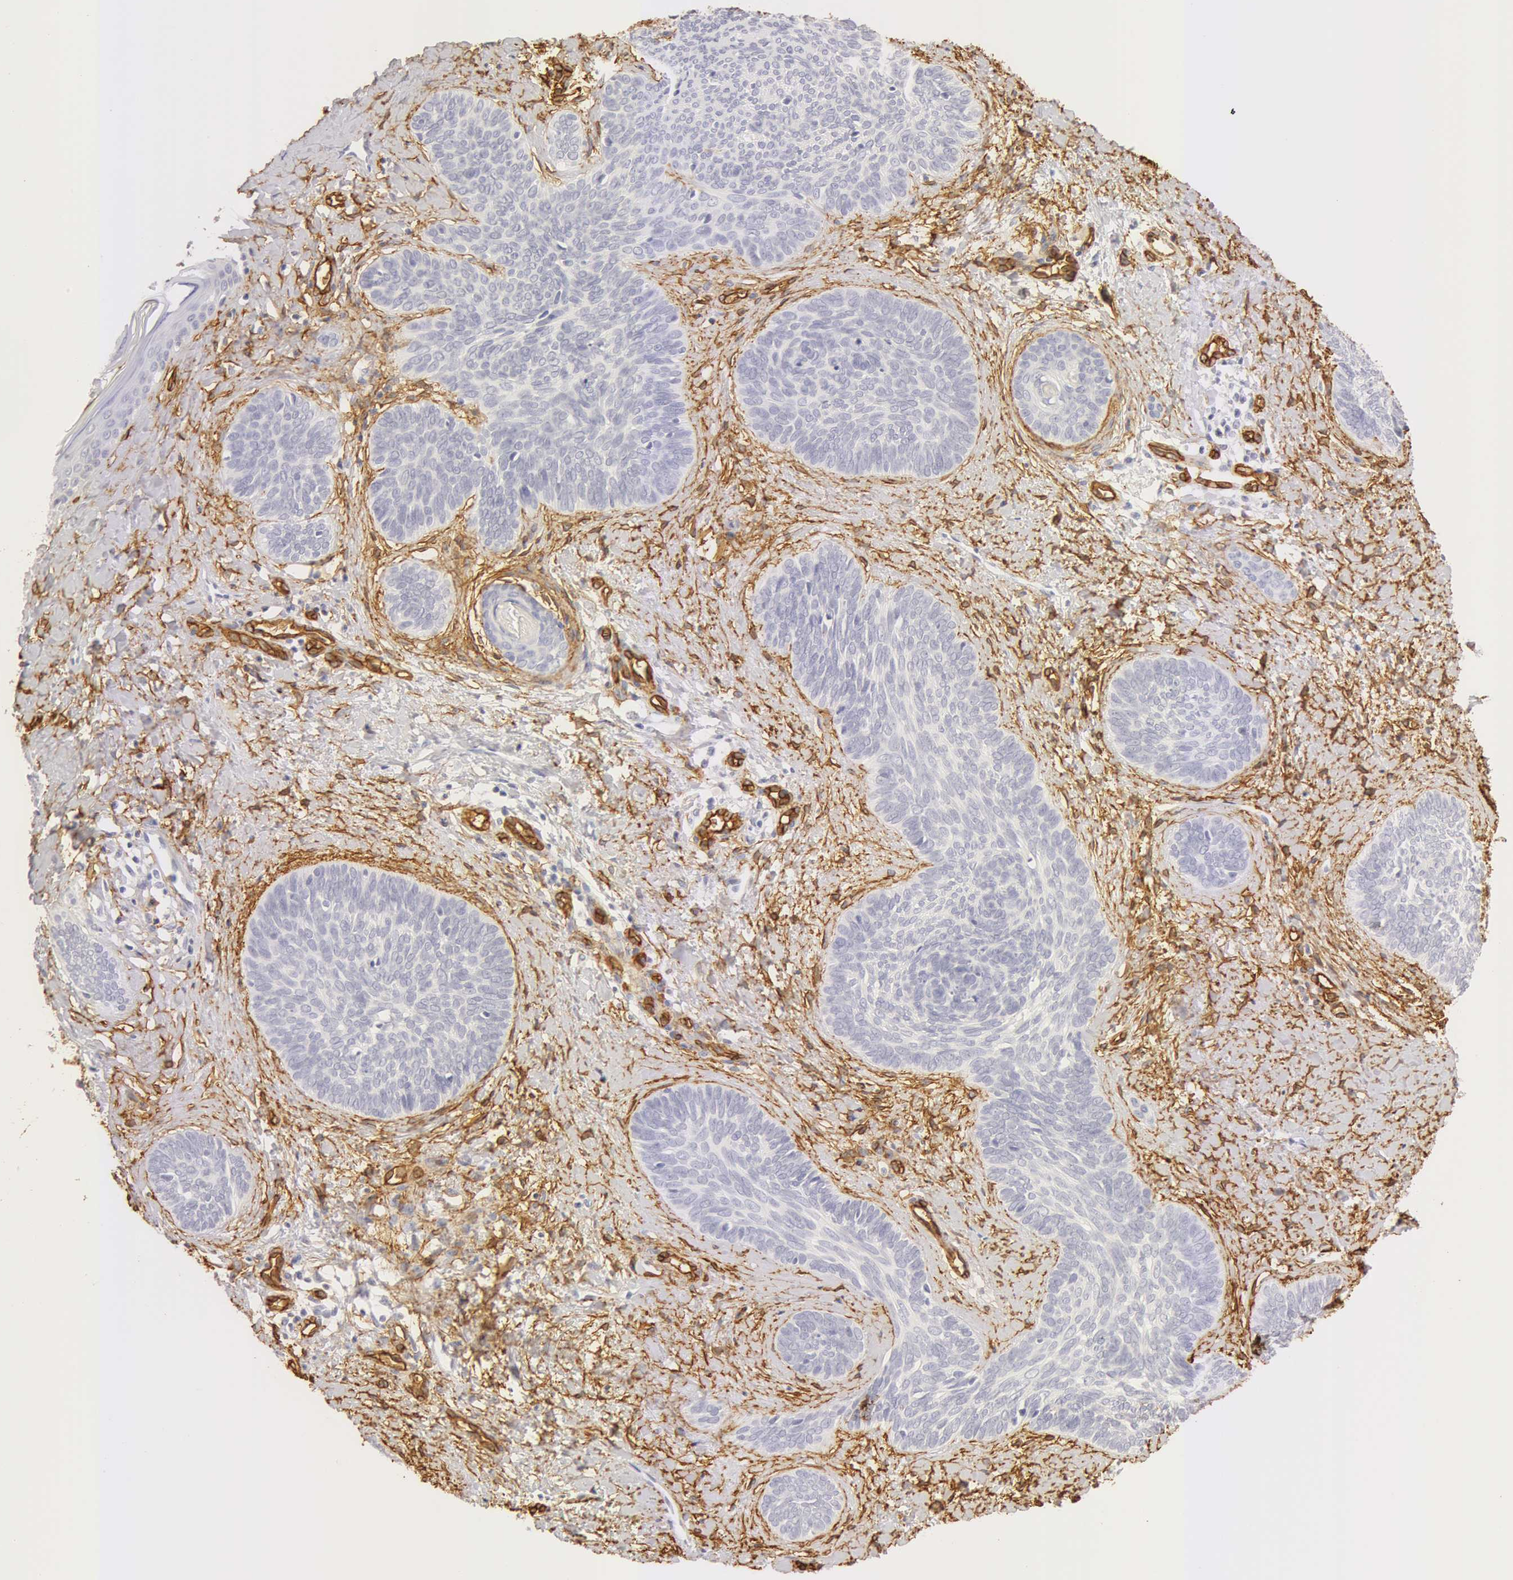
{"staining": {"intensity": "negative", "quantity": "none", "location": "none"}, "tissue": "skin cancer", "cell_type": "Tumor cells", "image_type": "cancer", "snomed": [{"axis": "morphology", "description": "Basal cell carcinoma"}, {"axis": "topography", "description": "Skin"}], "caption": "The photomicrograph exhibits no significant expression in tumor cells of skin cancer (basal cell carcinoma). (DAB immunohistochemistry (IHC) visualized using brightfield microscopy, high magnification).", "gene": "AQP1", "patient": {"sex": "female", "age": 81}}